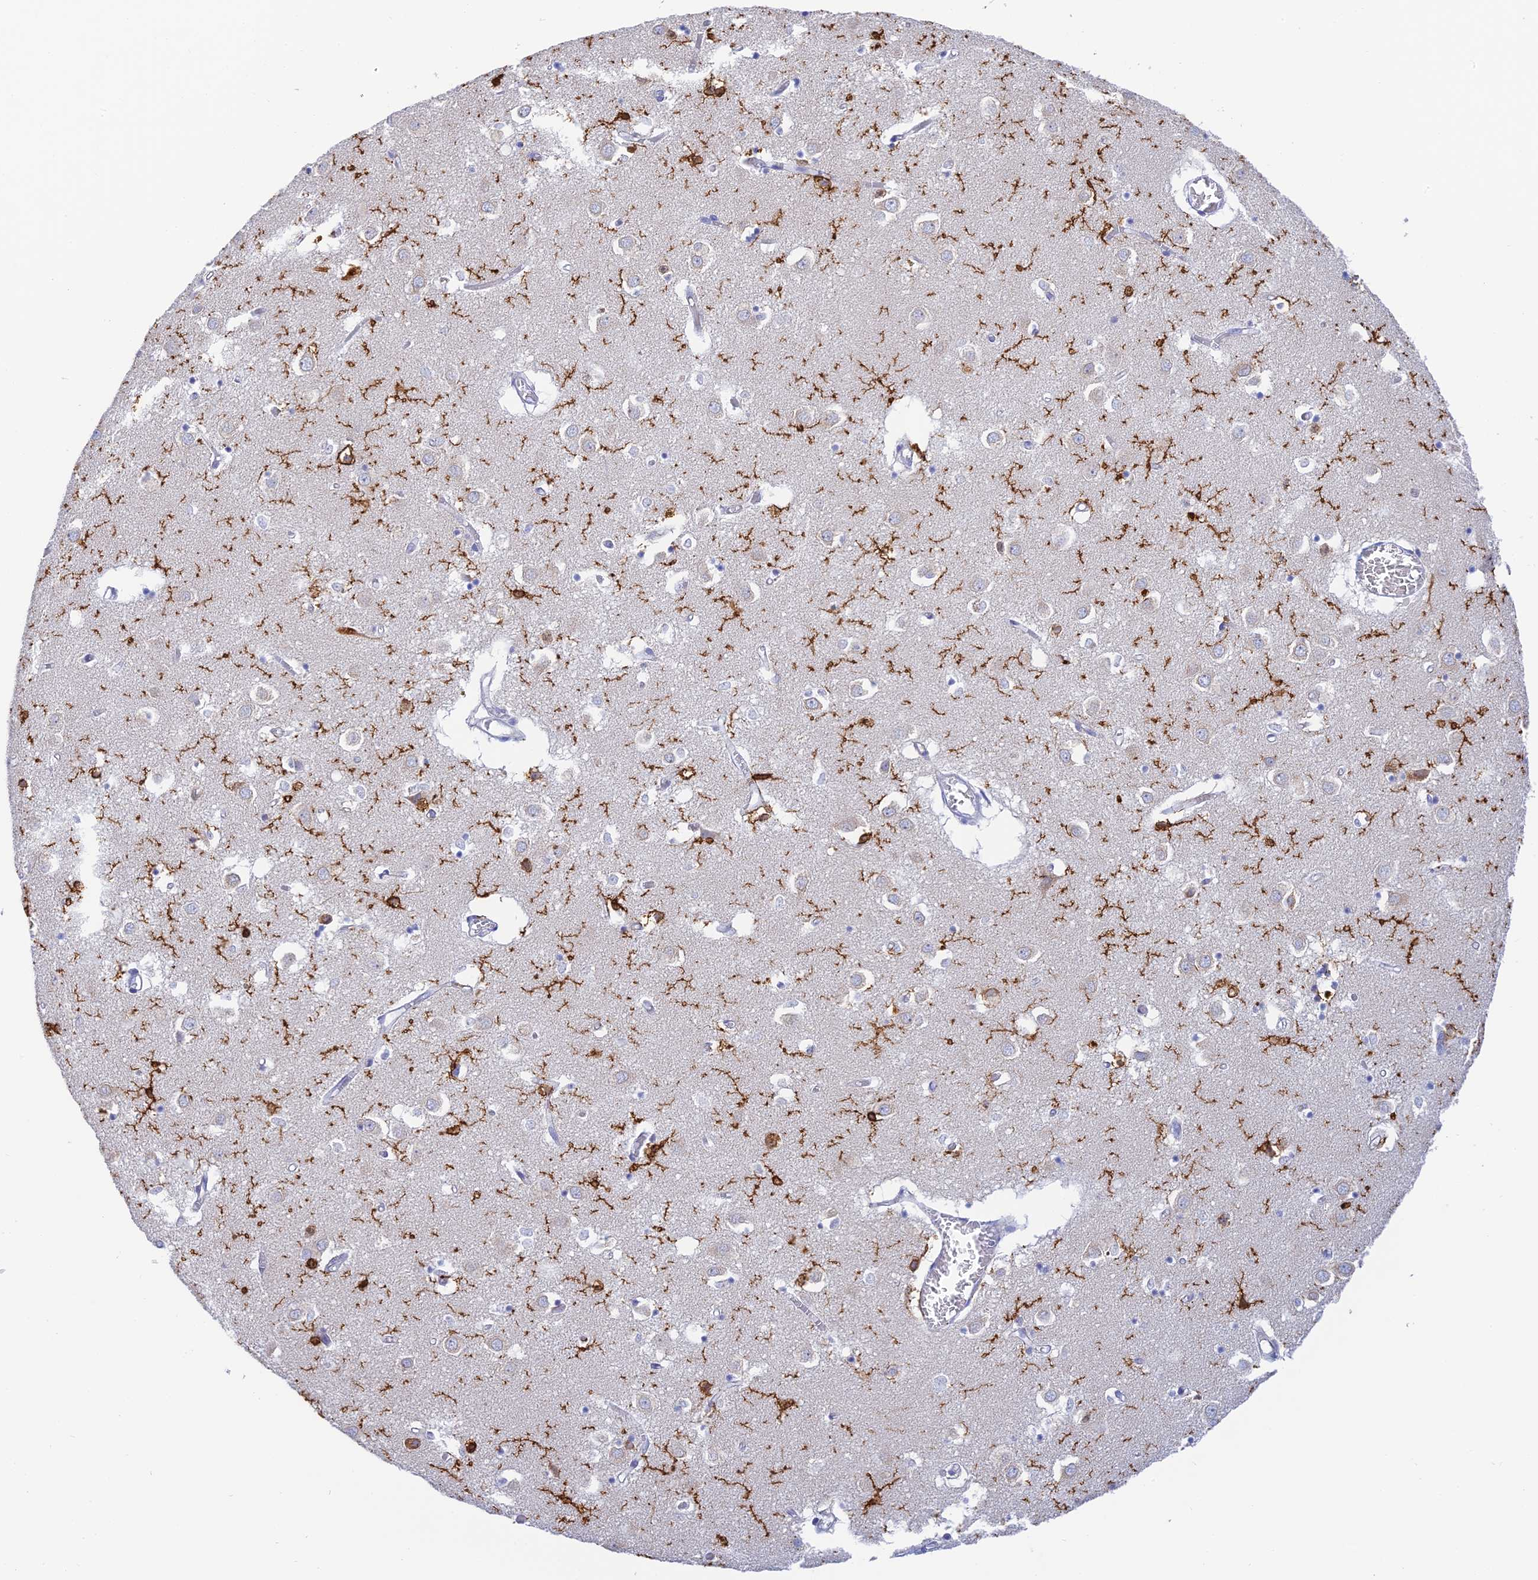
{"staining": {"intensity": "strong", "quantity": "<25%", "location": "cytoplasmic/membranous"}, "tissue": "caudate", "cell_type": "Glial cells", "image_type": "normal", "snomed": [{"axis": "morphology", "description": "Normal tissue, NOS"}, {"axis": "topography", "description": "Lateral ventricle wall"}], "caption": "Strong cytoplasmic/membranous expression for a protein is appreciated in about <25% of glial cells of normal caudate using IHC.", "gene": "CEP152", "patient": {"sex": "male", "age": 70}}